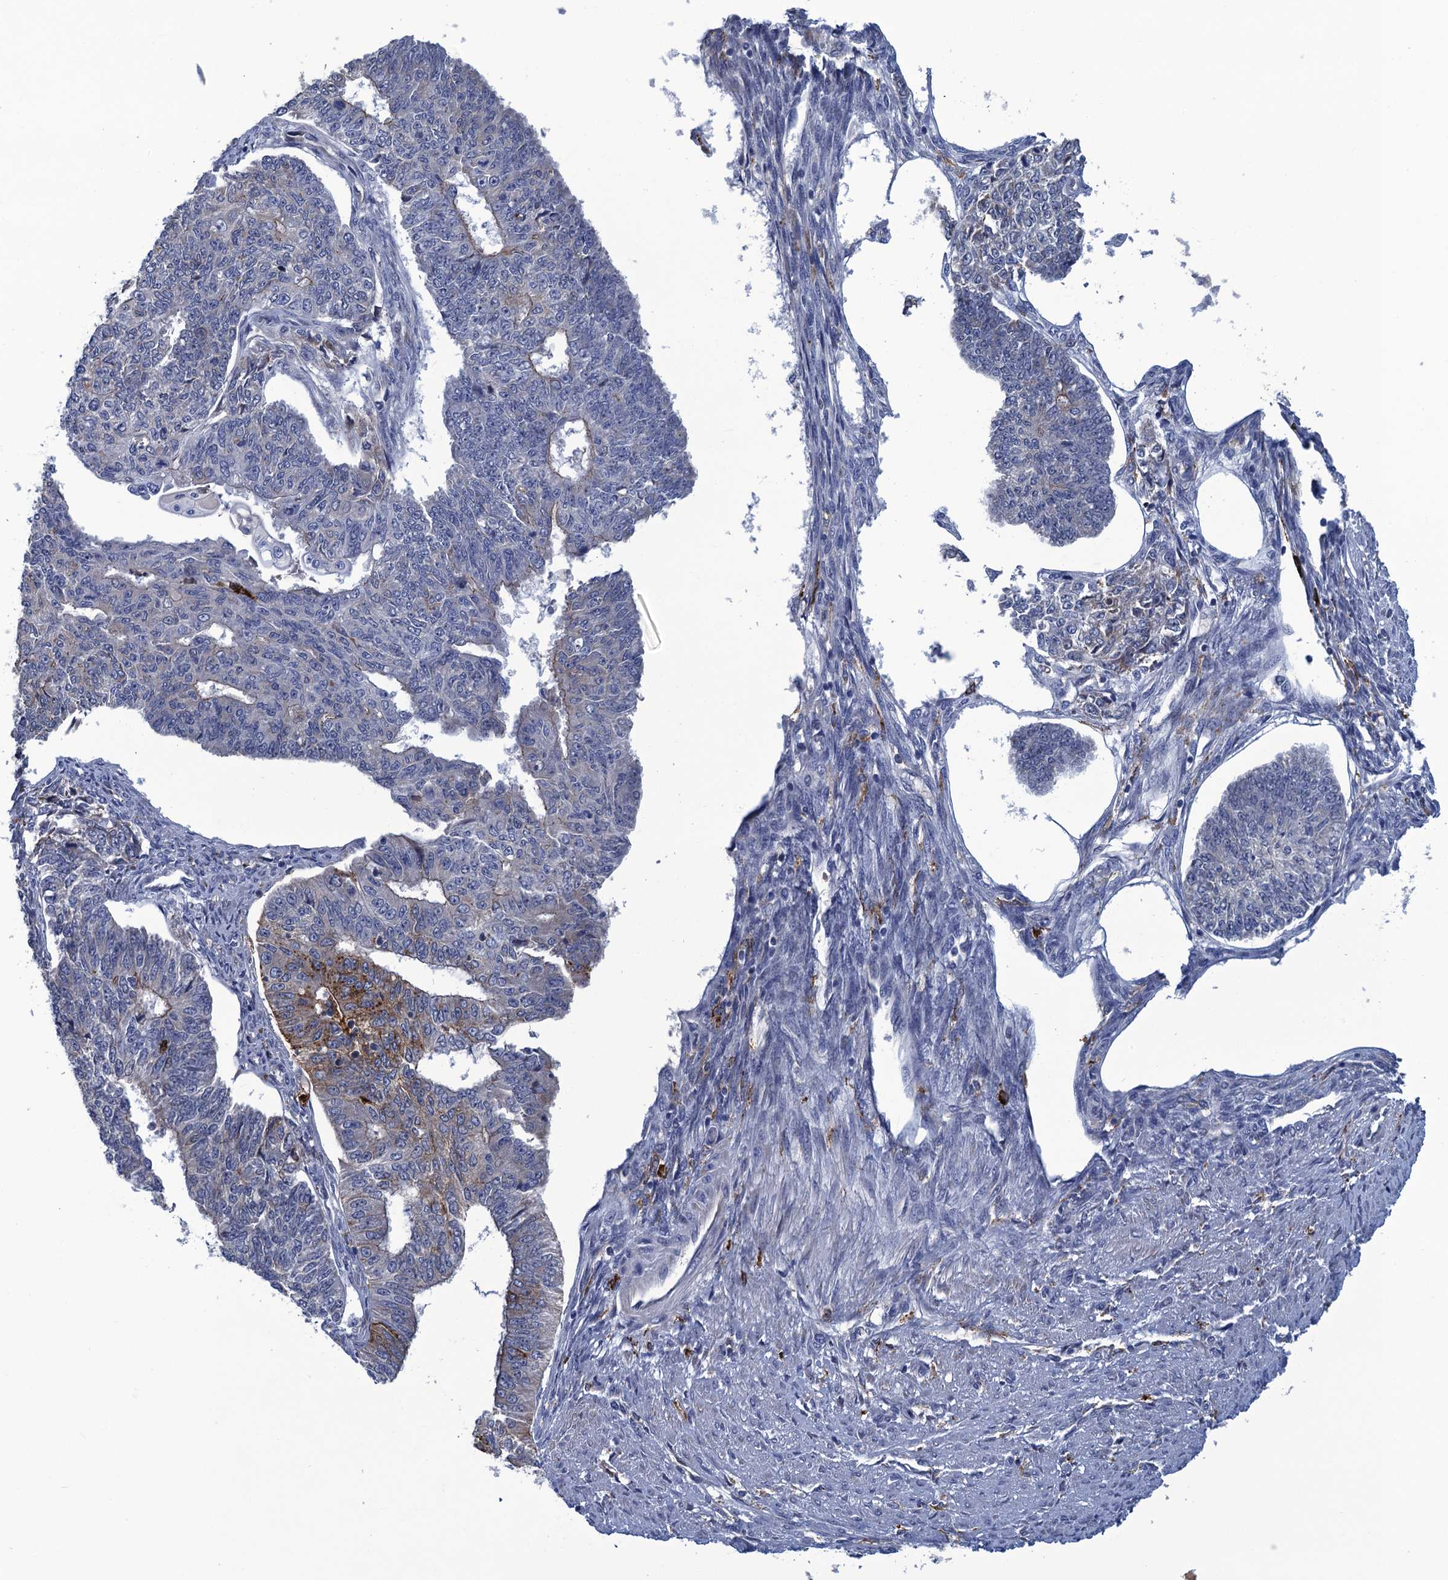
{"staining": {"intensity": "moderate", "quantity": "<25%", "location": "cytoplasmic/membranous"}, "tissue": "endometrial cancer", "cell_type": "Tumor cells", "image_type": "cancer", "snomed": [{"axis": "morphology", "description": "Adenocarcinoma, NOS"}, {"axis": "topography", "description": "Endometrium"}], "caption": "IHC of adenocarcinoma (endometrial) exhibits low levels of moderate cytoplasmic/membranous expression in about <25% of tumor cells. The staining was performed using DAB to visualize the protein expression in brown, while the nuclei were stained in blue with hematoxylin (Magnification: 20x).", "gene": "DNHD1", "patient": {"sex": "female", "age": 32}}